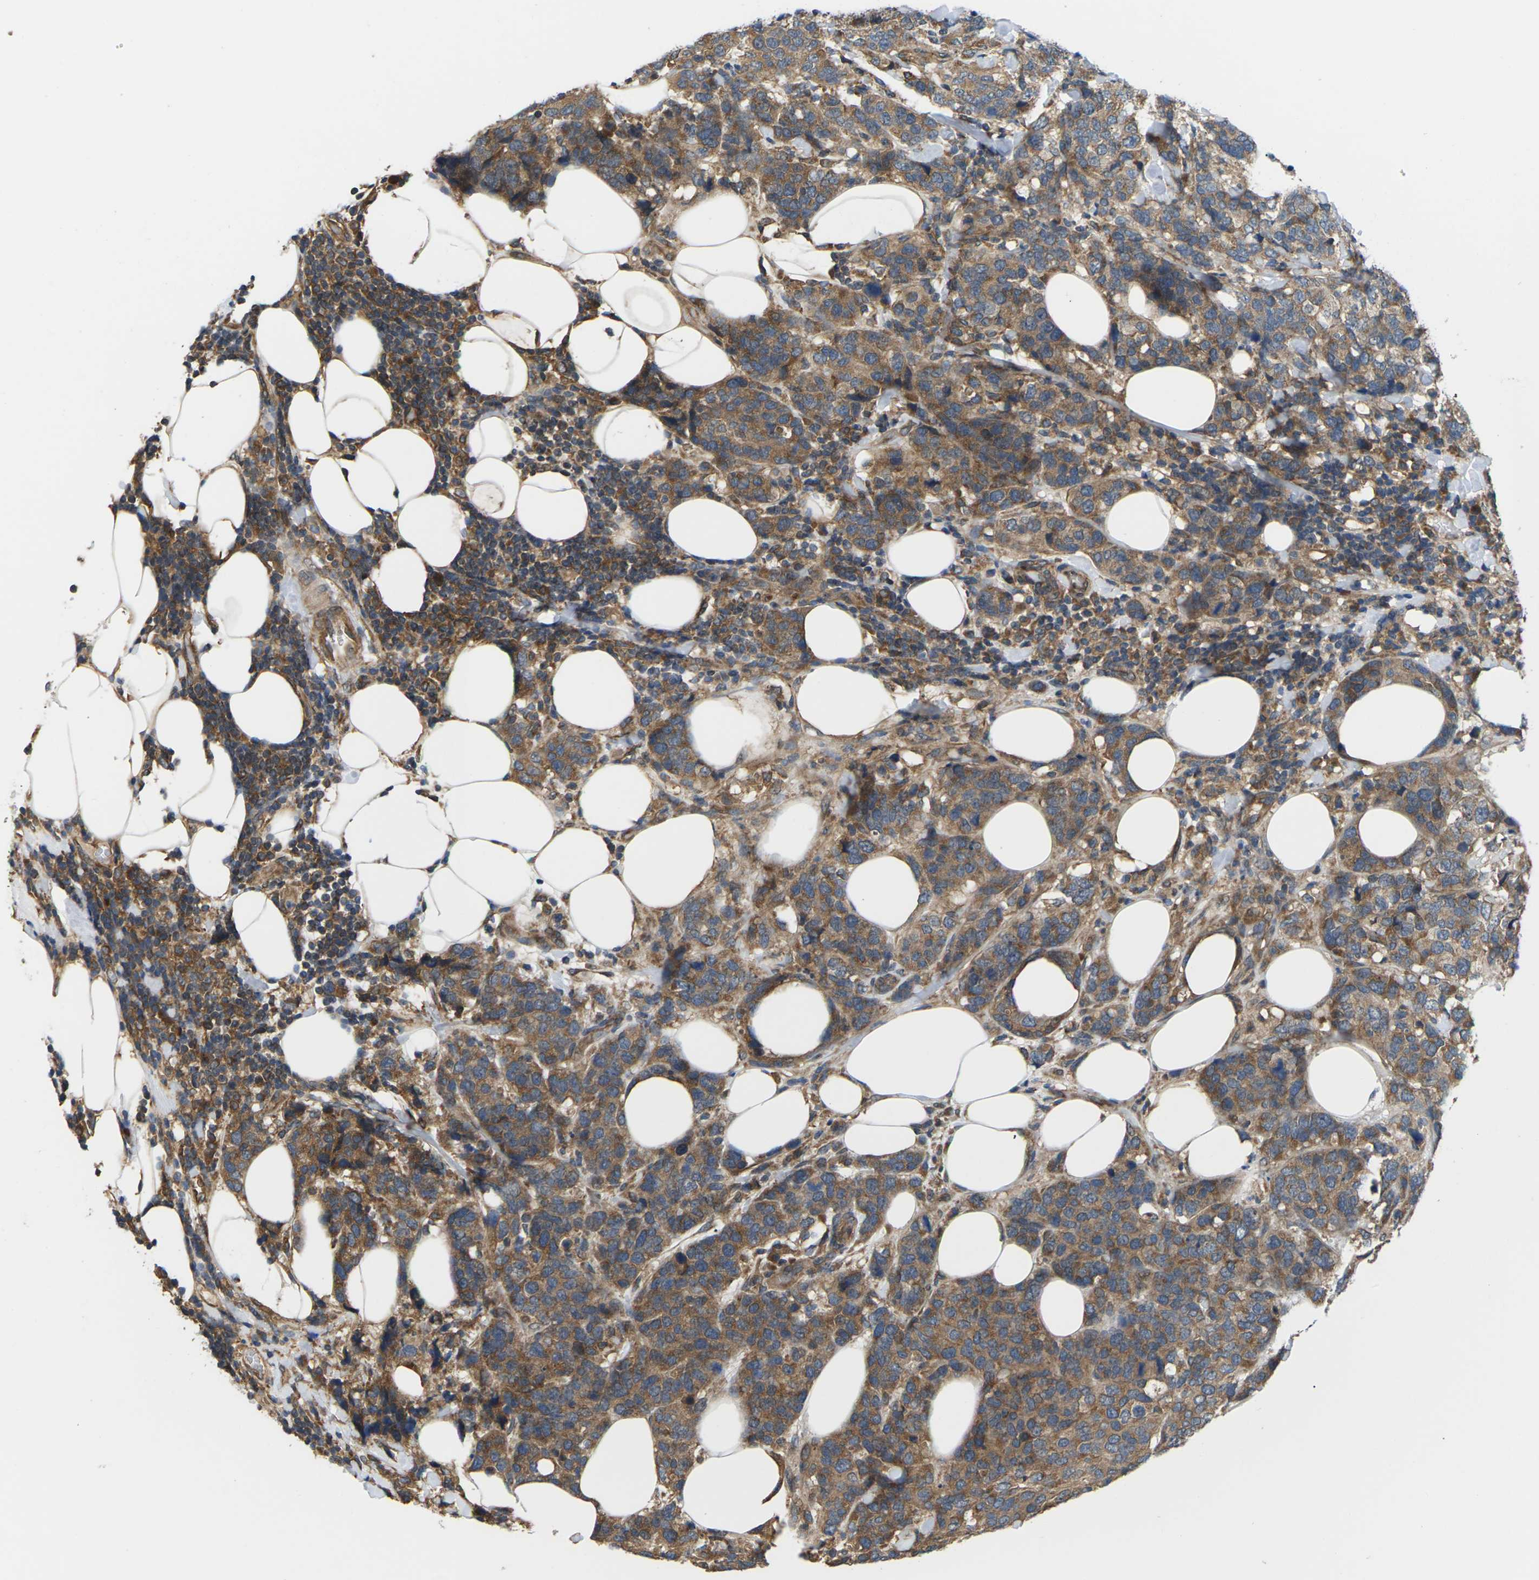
{"staining": {"intensity": "moderate", "quantity": ">75%", "location": "cytoplasmic/membranous"}, "tissue": "breast cancer", "cell_type": "Tumor cells", "image_type": "cancer", "snomed": [{"axis": "morphology", "description": "Lobular carcinoma"}, {"axis": "topography", "description": "Breast"}], "caption": "Lobular carcinoma (breast) stained with immunohistochemistry (IHC) shows moderate cytoplasmic/membranous positivity in approximately >75% of tumor cells. The protein is stained brown, and the nuclei are stained in blue (DAB IHC with brightfield microscopy, high magnification).", "gene": "NRAS", "patient": {"sex": "female", "age": 59}}